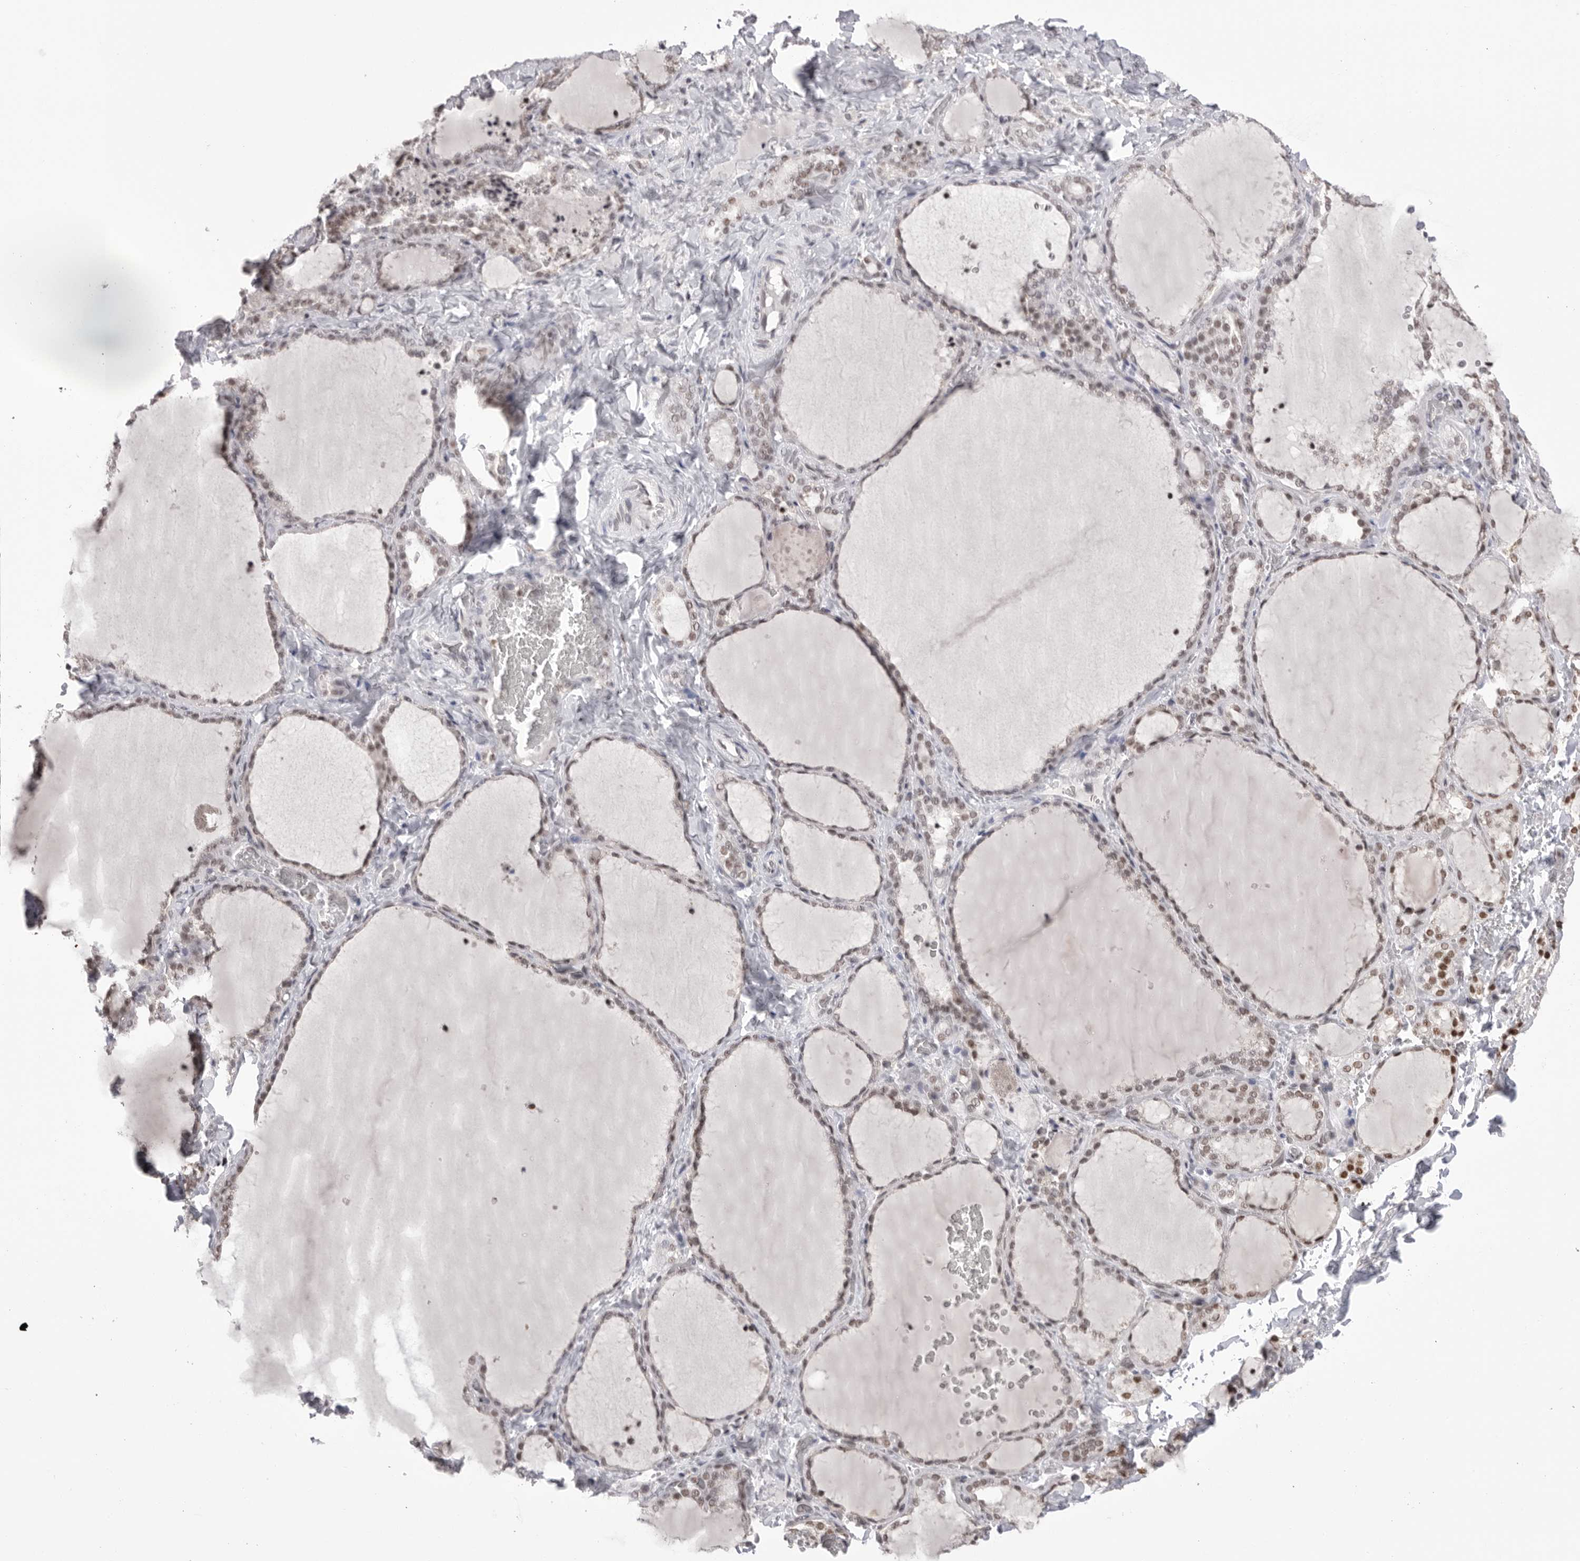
{"staining": {"intensity": "moderate", "quantity": "25%-75%", "location": "nuclear"}, "tissue": "thyroid gland", "cell_type": "Glandular cells", "image_type": "normal", "snomed": [{"axis": "morphology", "description": "Normal tissue, NOS"}, {"axis": "topography", "description": "Thyroid gland"}], "caption": "Moderate nuclear expression is identified in approximately 25%-75% of glandular cells in unremarkable thyroid gland.", "gene": "BCLAF3", "patient": {"sex": "female", "age": 22}}